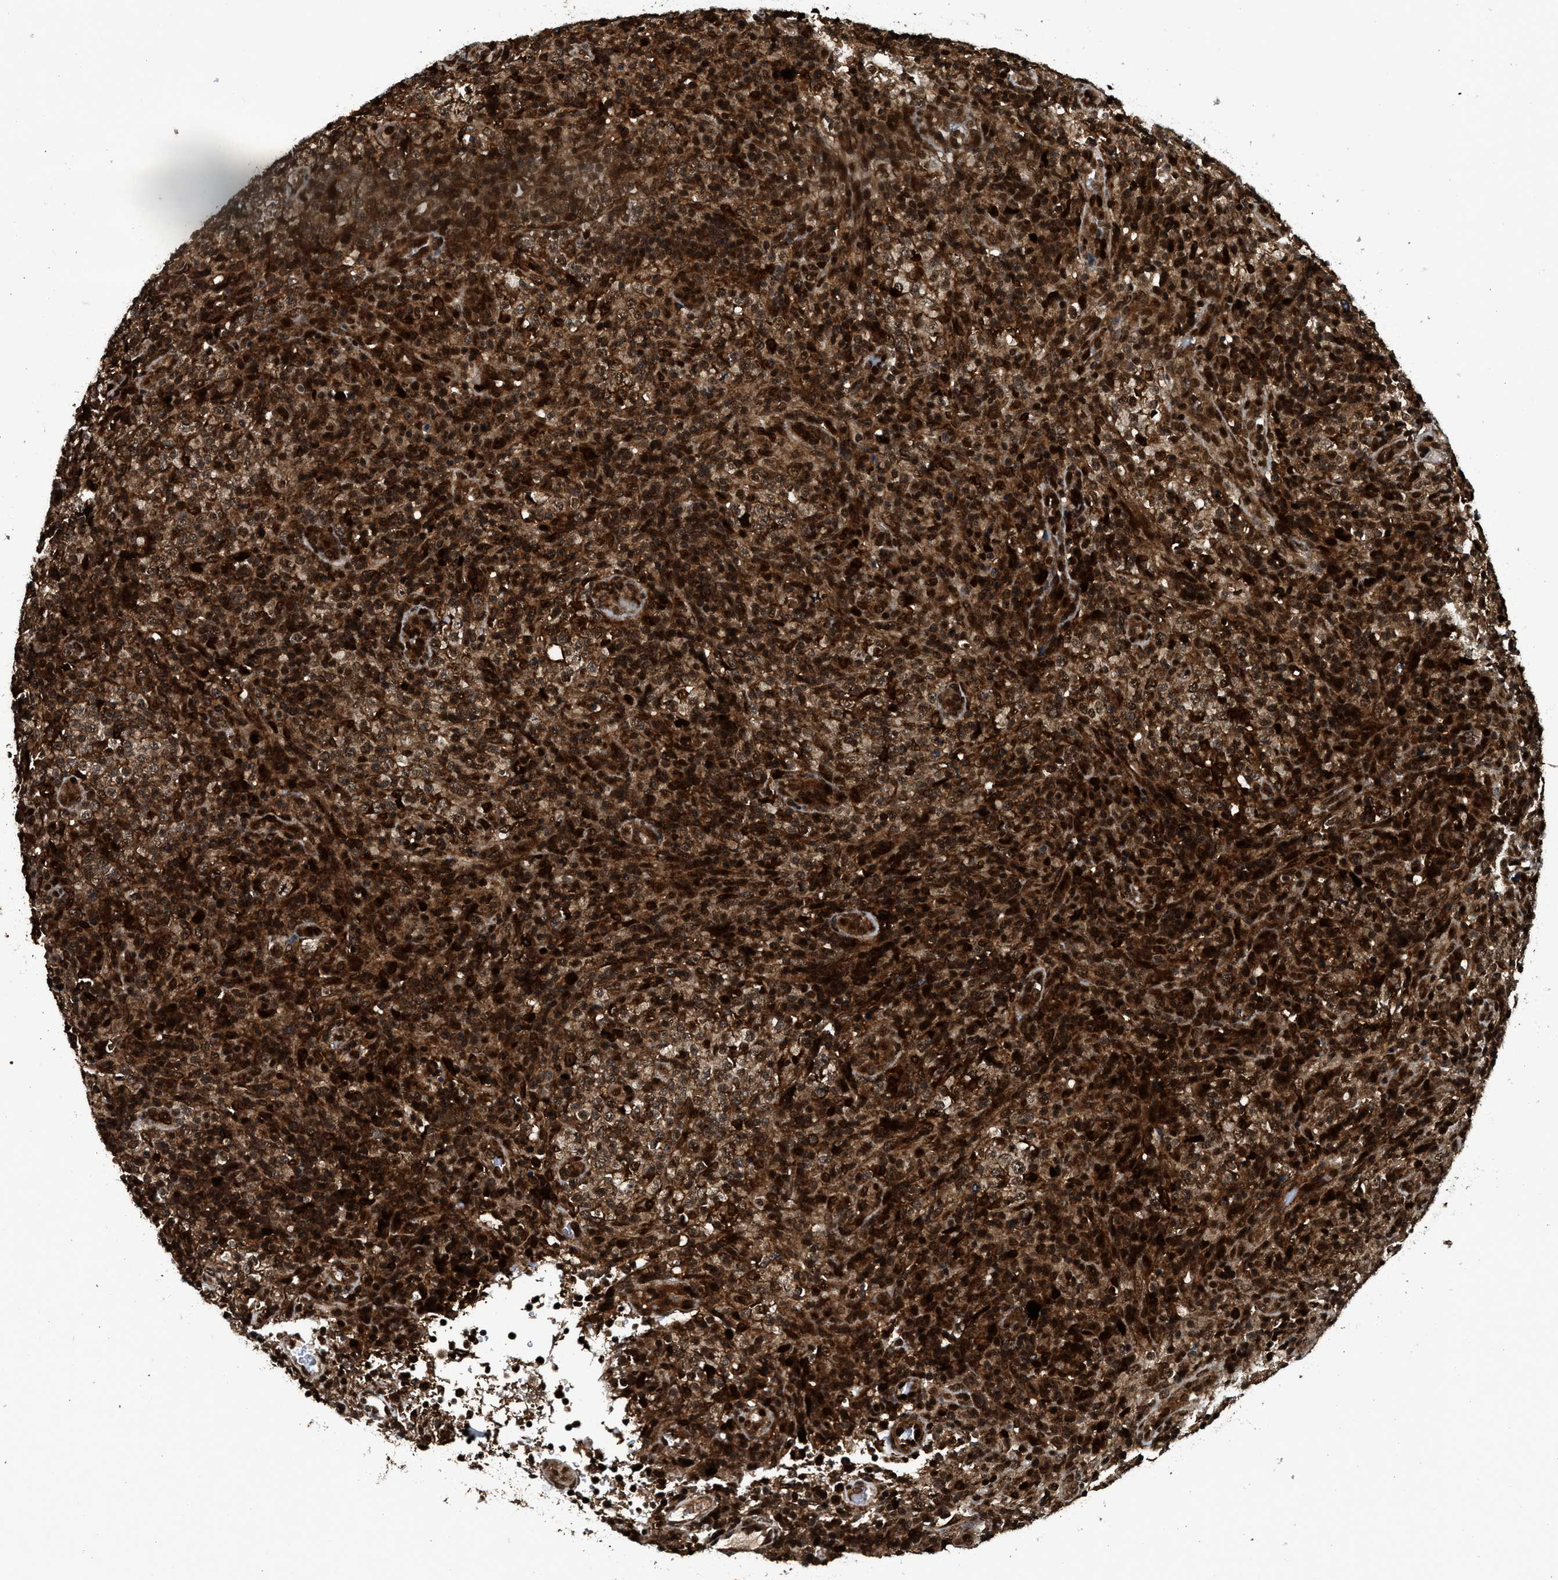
{"staining": {"intensity": "strong", "quantity": ">75%", "location": "cytoplasmic/membranous,nuclear"}, "tissue": "lymphoma", "cell_type": "Tumor cells", "image_type": "cancer", "snomed": [{"axis": "morphology", "description": "Malignant lymphoma, non-Hodgkin's type, High grade"}, {"axis": "topography", "description": "Lymph node"}], "caption": "High-magnification brightfield microscopy of lymphoma stained with DAB (3,3'-diaminobenzidine) (brown) and counterstained with hematoxylin (blue). tumor cells exhibit strong cytoplasmic/membranous and nuclear positivity is identified in approximately>75% of cells.", "gene": "MDM2", "patient": {"sex": "female", "age": 76}}